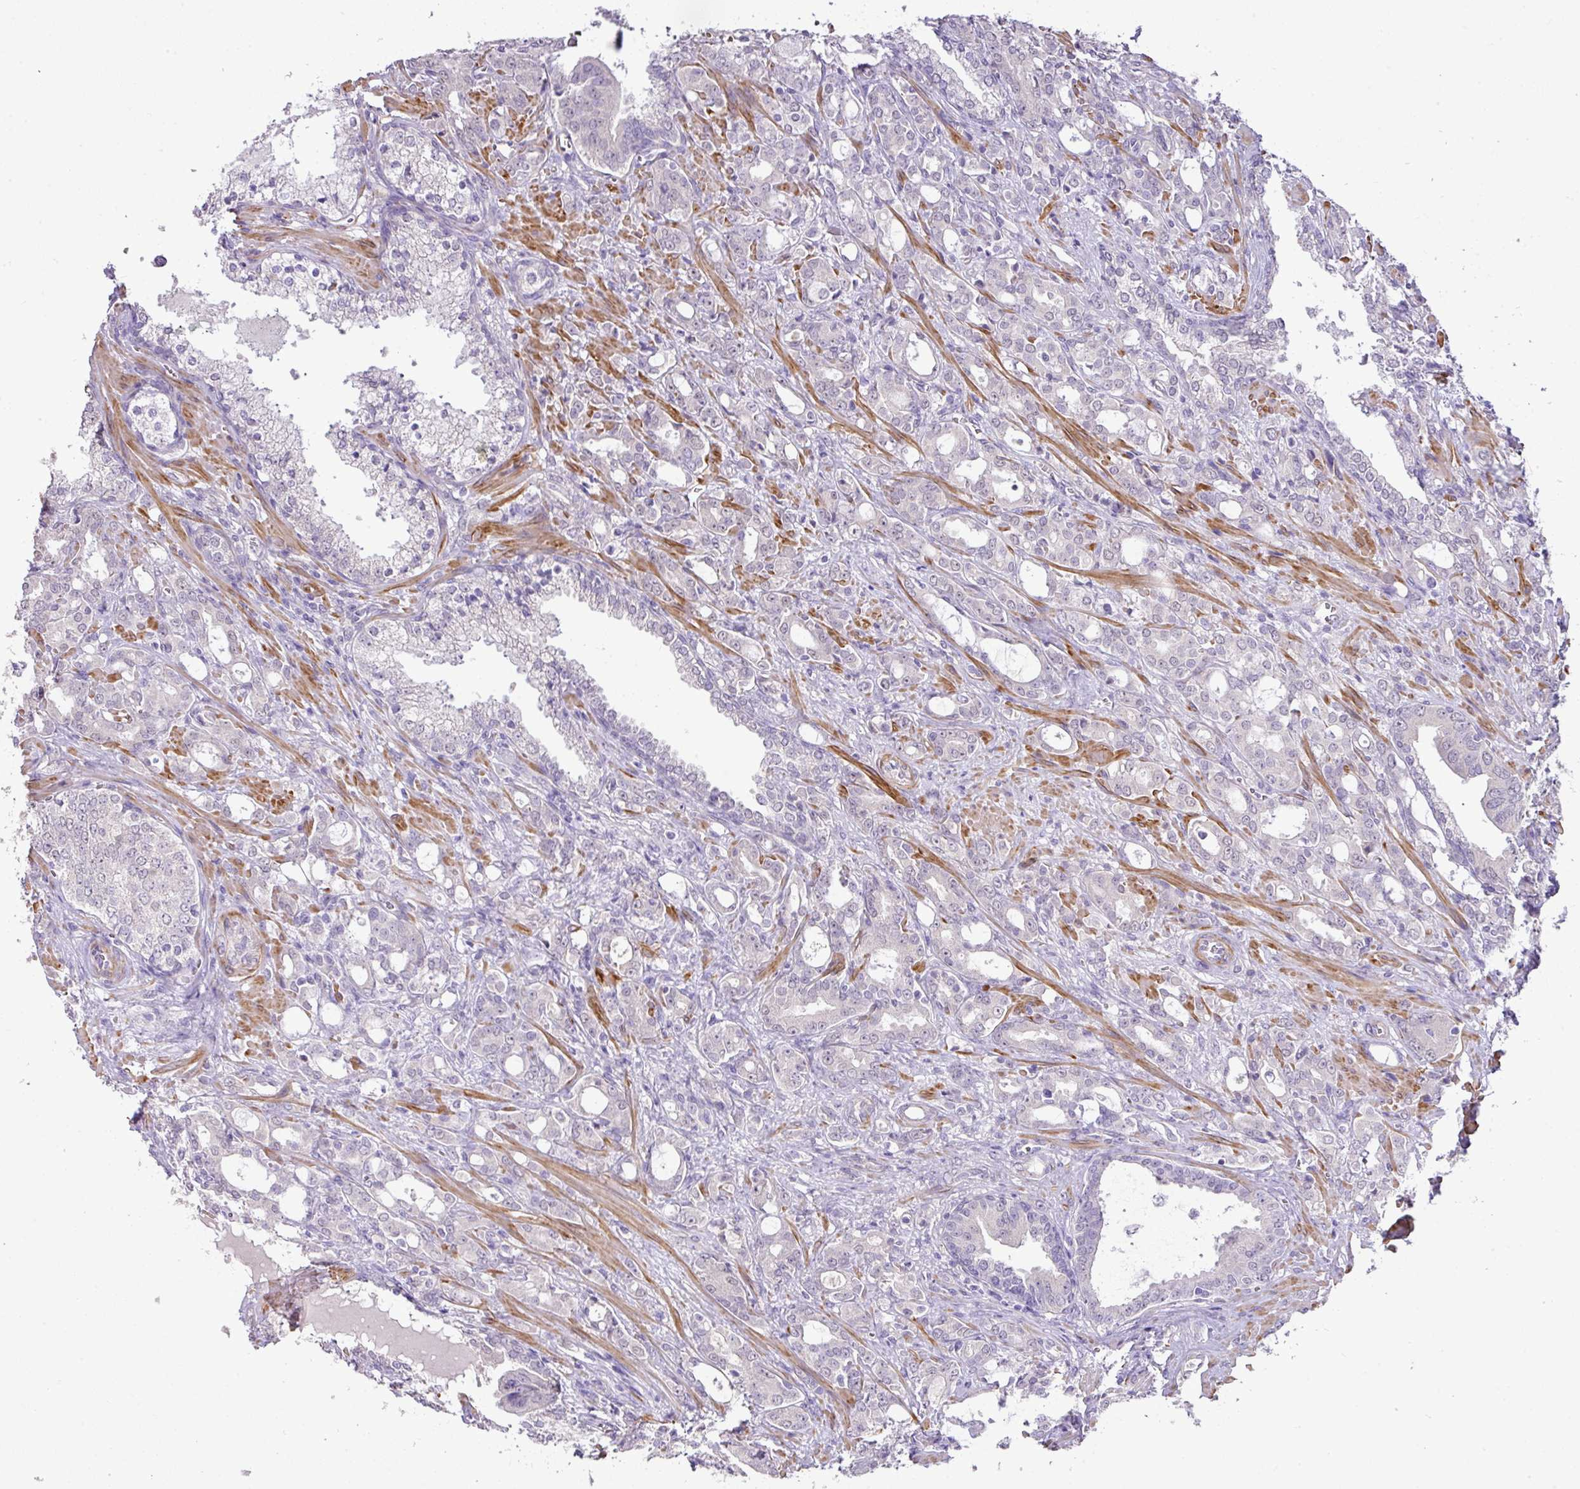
{"staining": {"intensity": "negative", "quantity": "none", "location": "none"}, "tissue": "prostate cancer", "cell_type": "Tumor cells", "image_type": "cancer", "snomed": [{"axis": "morphology", "description": "Adenocarcinoma, High grade"}, {"axis": "topography", "description": "Prostate"}], "caption": "The immunohistochemistry (IHC) image has no significant positivity in tumor cells of prostate adenocarcinoma (high-grade) tissue.", "gene": "DIP2A", "patient": {"sex": "male", "age": 72}}